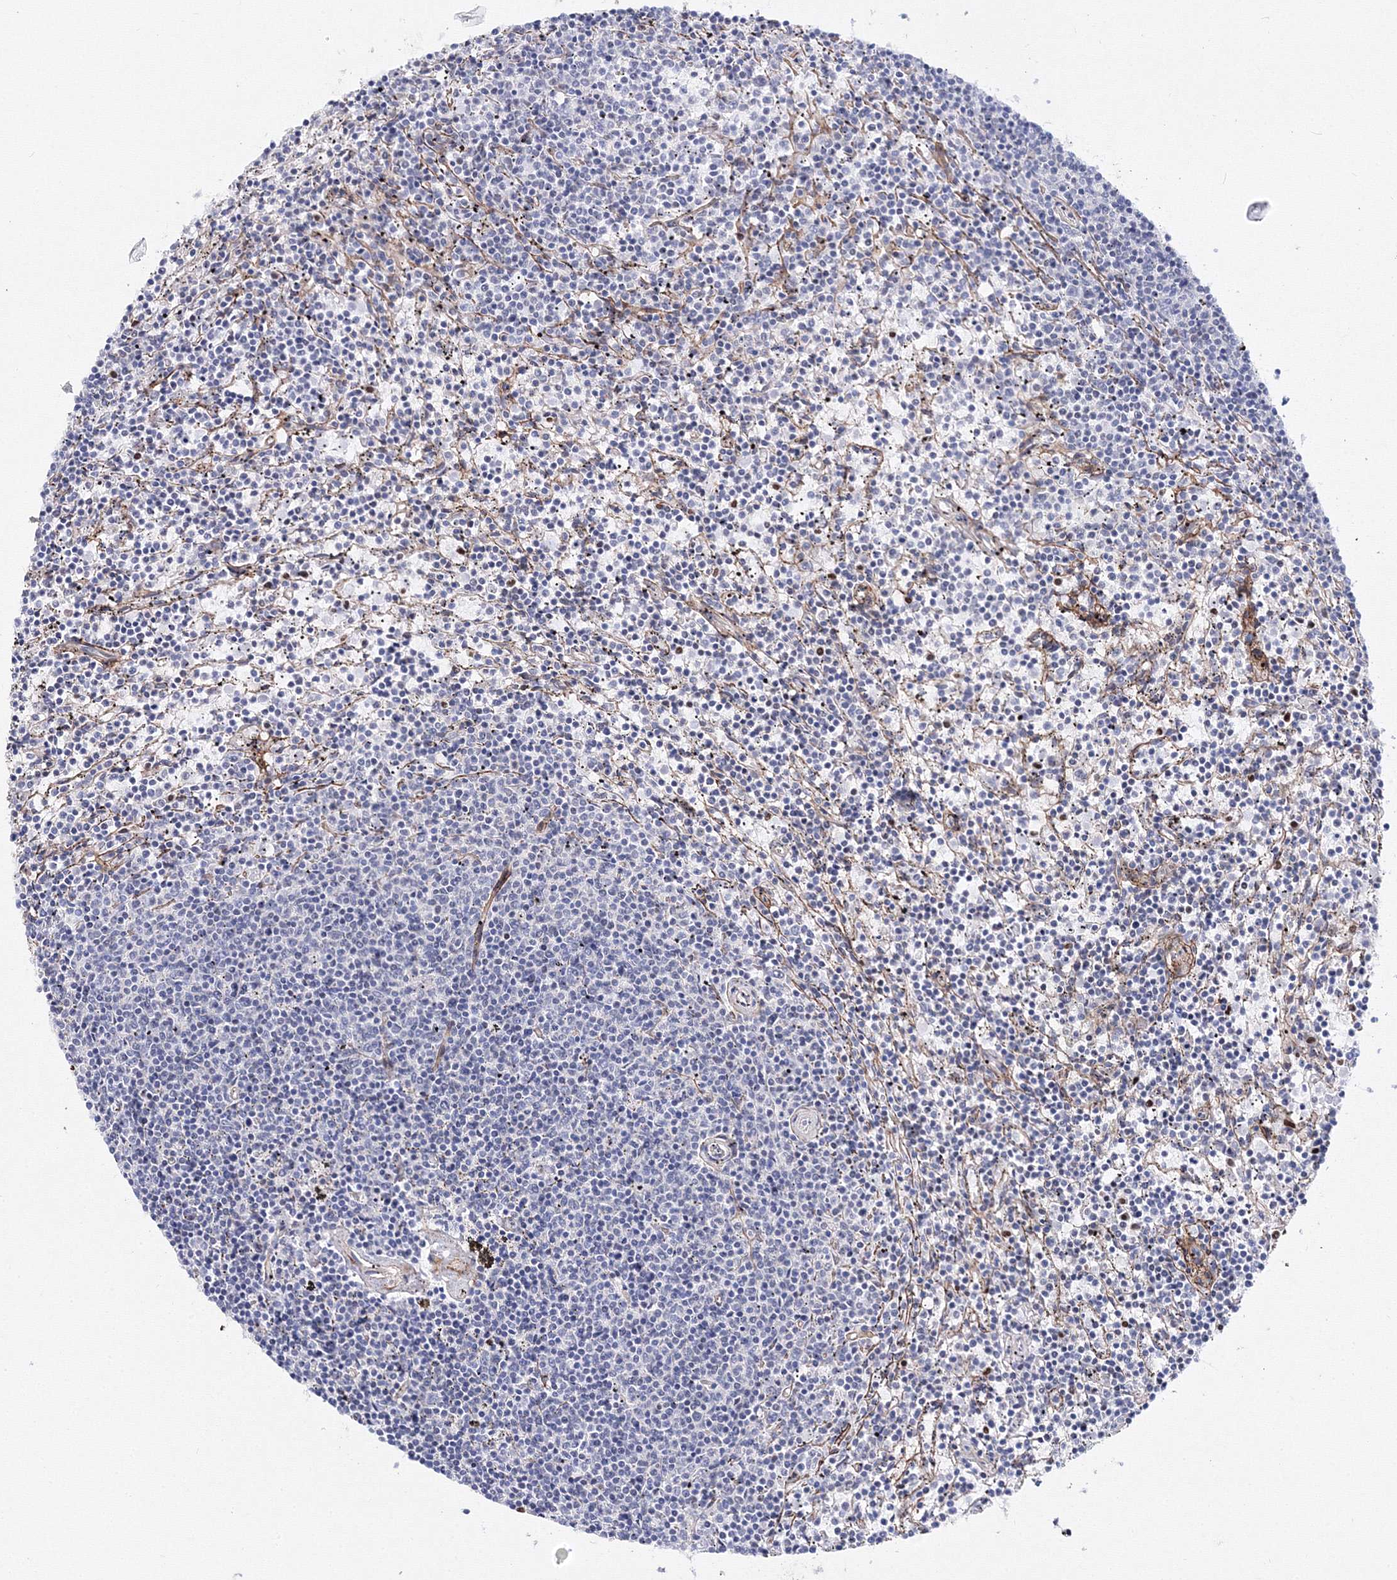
{"staining": {"intensity": "negative", "quantity": "none", "location": "none"}, "tissue": "lymphoma", "cell_type": "Tumor cells", "image_type": "cancer", "snomed": [{"axis": "morphology", "description": "Malignant lymphoma, non-Hodgkin's type, Low grade"}, {"axis": "topography", "description": "Spleen"}], "caption": "Immunohistochemical staining of human lymphoma shows no significant expression in tumor cells. (Stains: DAB (3,3'-diaminobenzidine) immunohistochemistry with hematoxylin counter stain, Microscopy: brightfield microscopy at high magnification).", "gene": "C11orf52", "patient": {"sex": "female", "age": 50}}